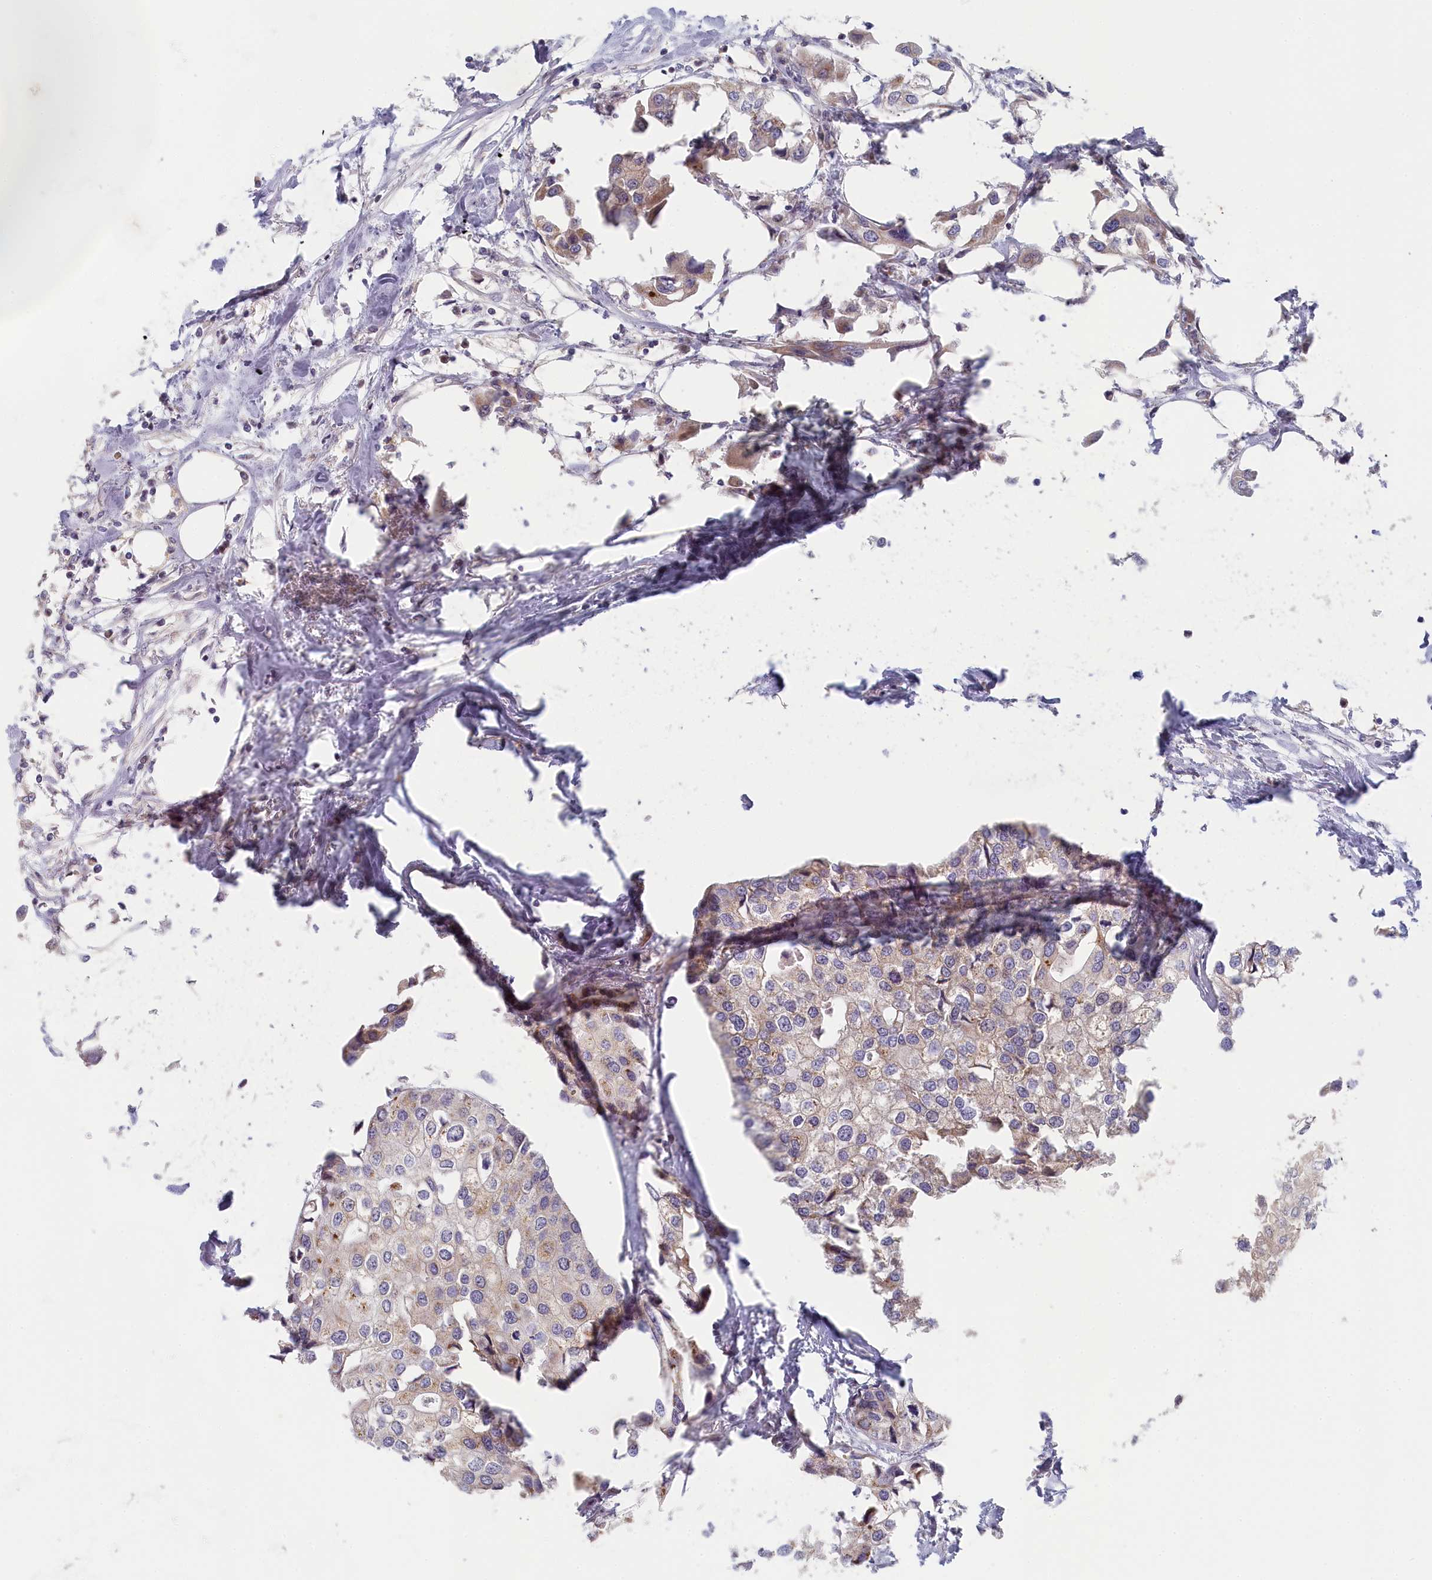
{"staining": {"intensity": "weak", "quantity": "25%-75%", "location": "cytoplasmic/membranous"}, "tissue": "urothelial cancer", "cell_type": "Tumor cells", "image_type": "cancer", "snomed": [{"axis": "morphology", "description": "Urothelial carcinoma, High grade"}, {"axis": "topography", "description": "Urinary bladder"}], "caption": "Brown immunohistochemical staining in urothelial cancer reveals weak cytoplasmic/membranous positivity in about 25%-75% of tumor cells. (DAB = brown stain, brightfield microscopy at high magnification).", "gene": "INTS4", "patient": {"sex": "male", "age": 64}}